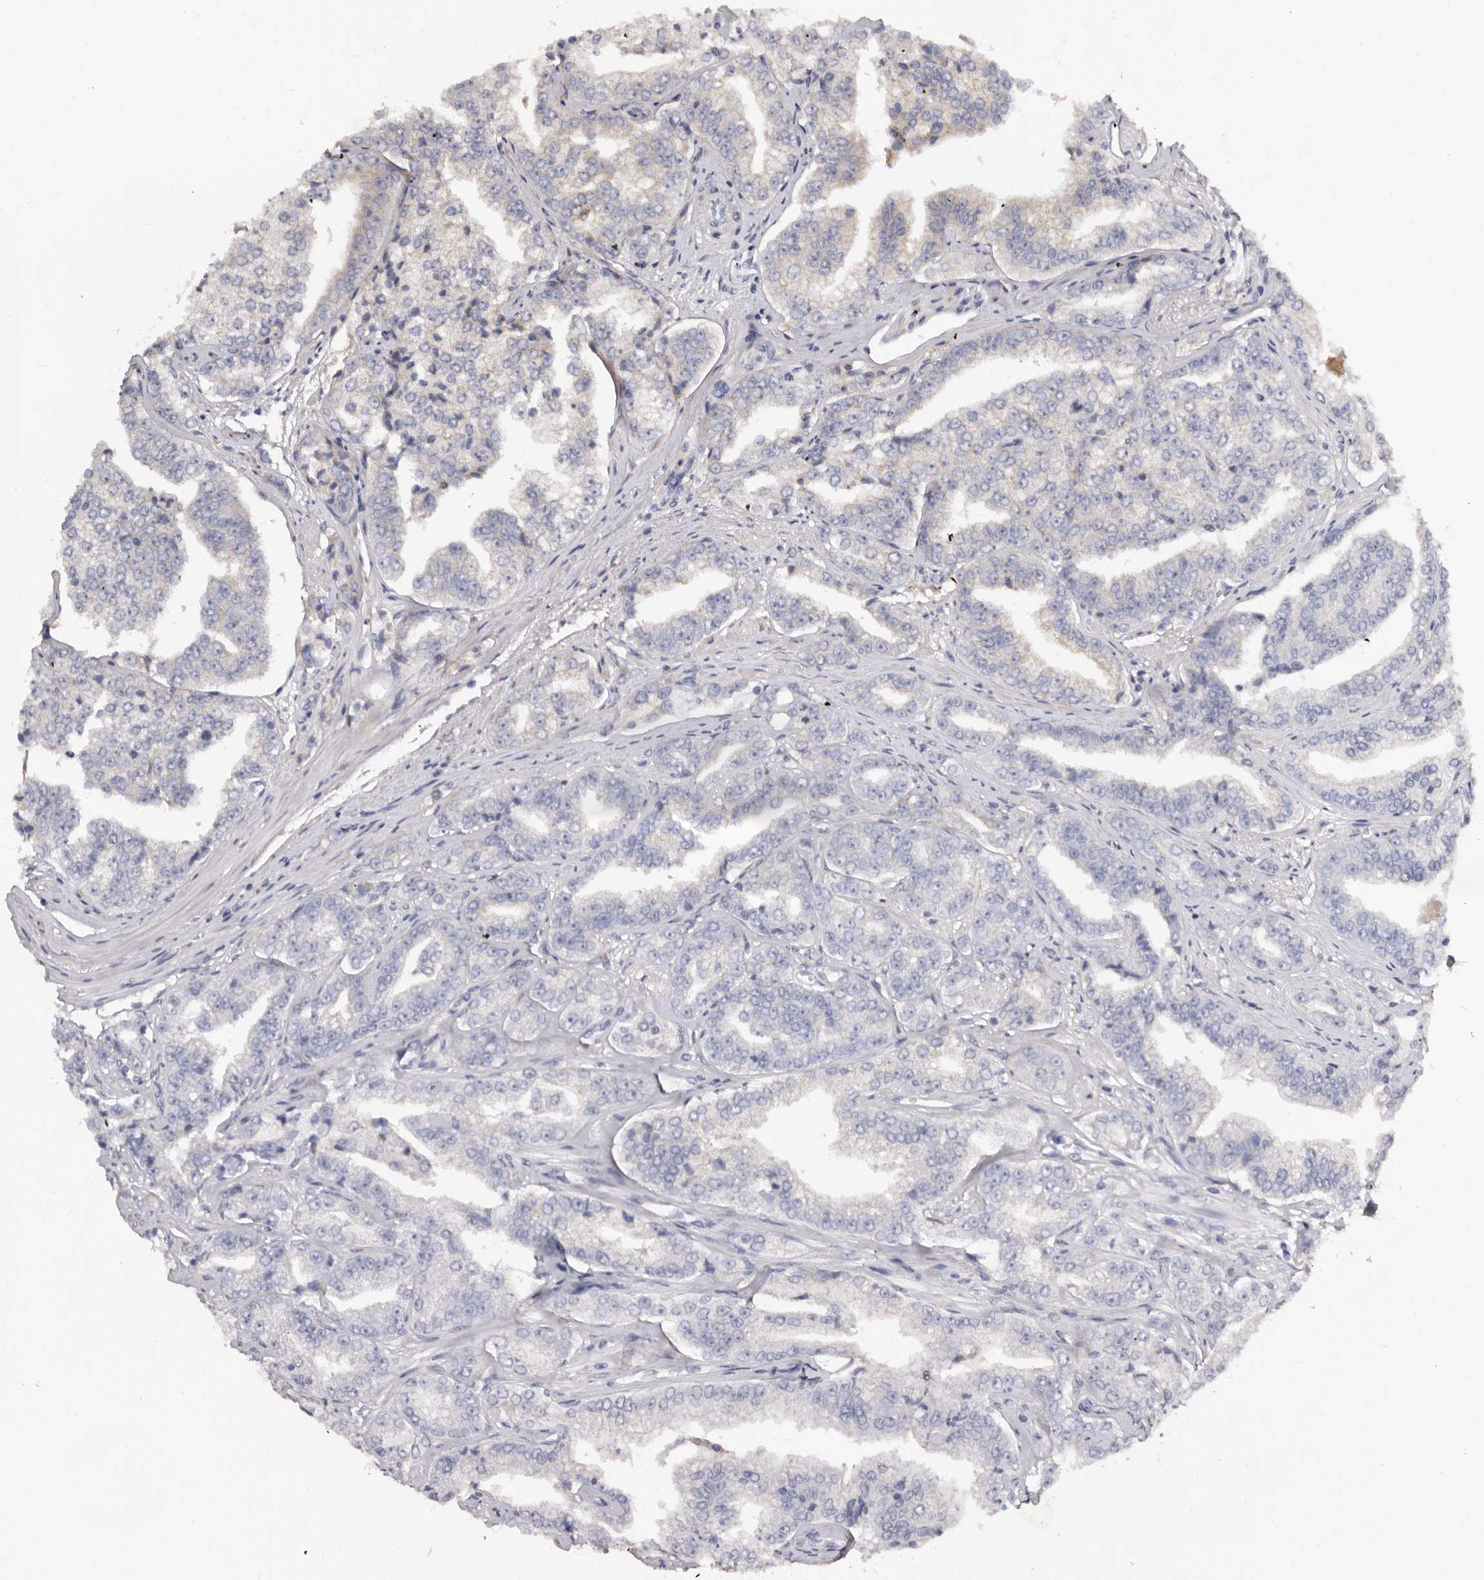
{"staining": {"intensity": "weak", "quantity": "<25%", "location": "cytoplasmic/membranous"}, "tissue": "prostate cancer", "cell_type": "Tumor cells", "image_type": "cancer", "snomed": [{"axis": "morphology", "description": "Adenocarcinoma, High grade"}, {"axis": "topography", "description": "Prostate"}], "caption": "High magnification brightfield microscopy of adenocarcinoma (high-grade) (prostate) stained with DAB (3,3'-diaminobenzidine) (brown) and counterstained with hematoxylin (blue): tumor cells show no significant positivity. Brightfield microscopy of IHC stained with DAB (3,3'-diaminobenzidine) (brown) and hematoxylin (blue), captured at high magnification.", "gene": "ASIC5", "patient": {"sex": "male", "age": 71}}